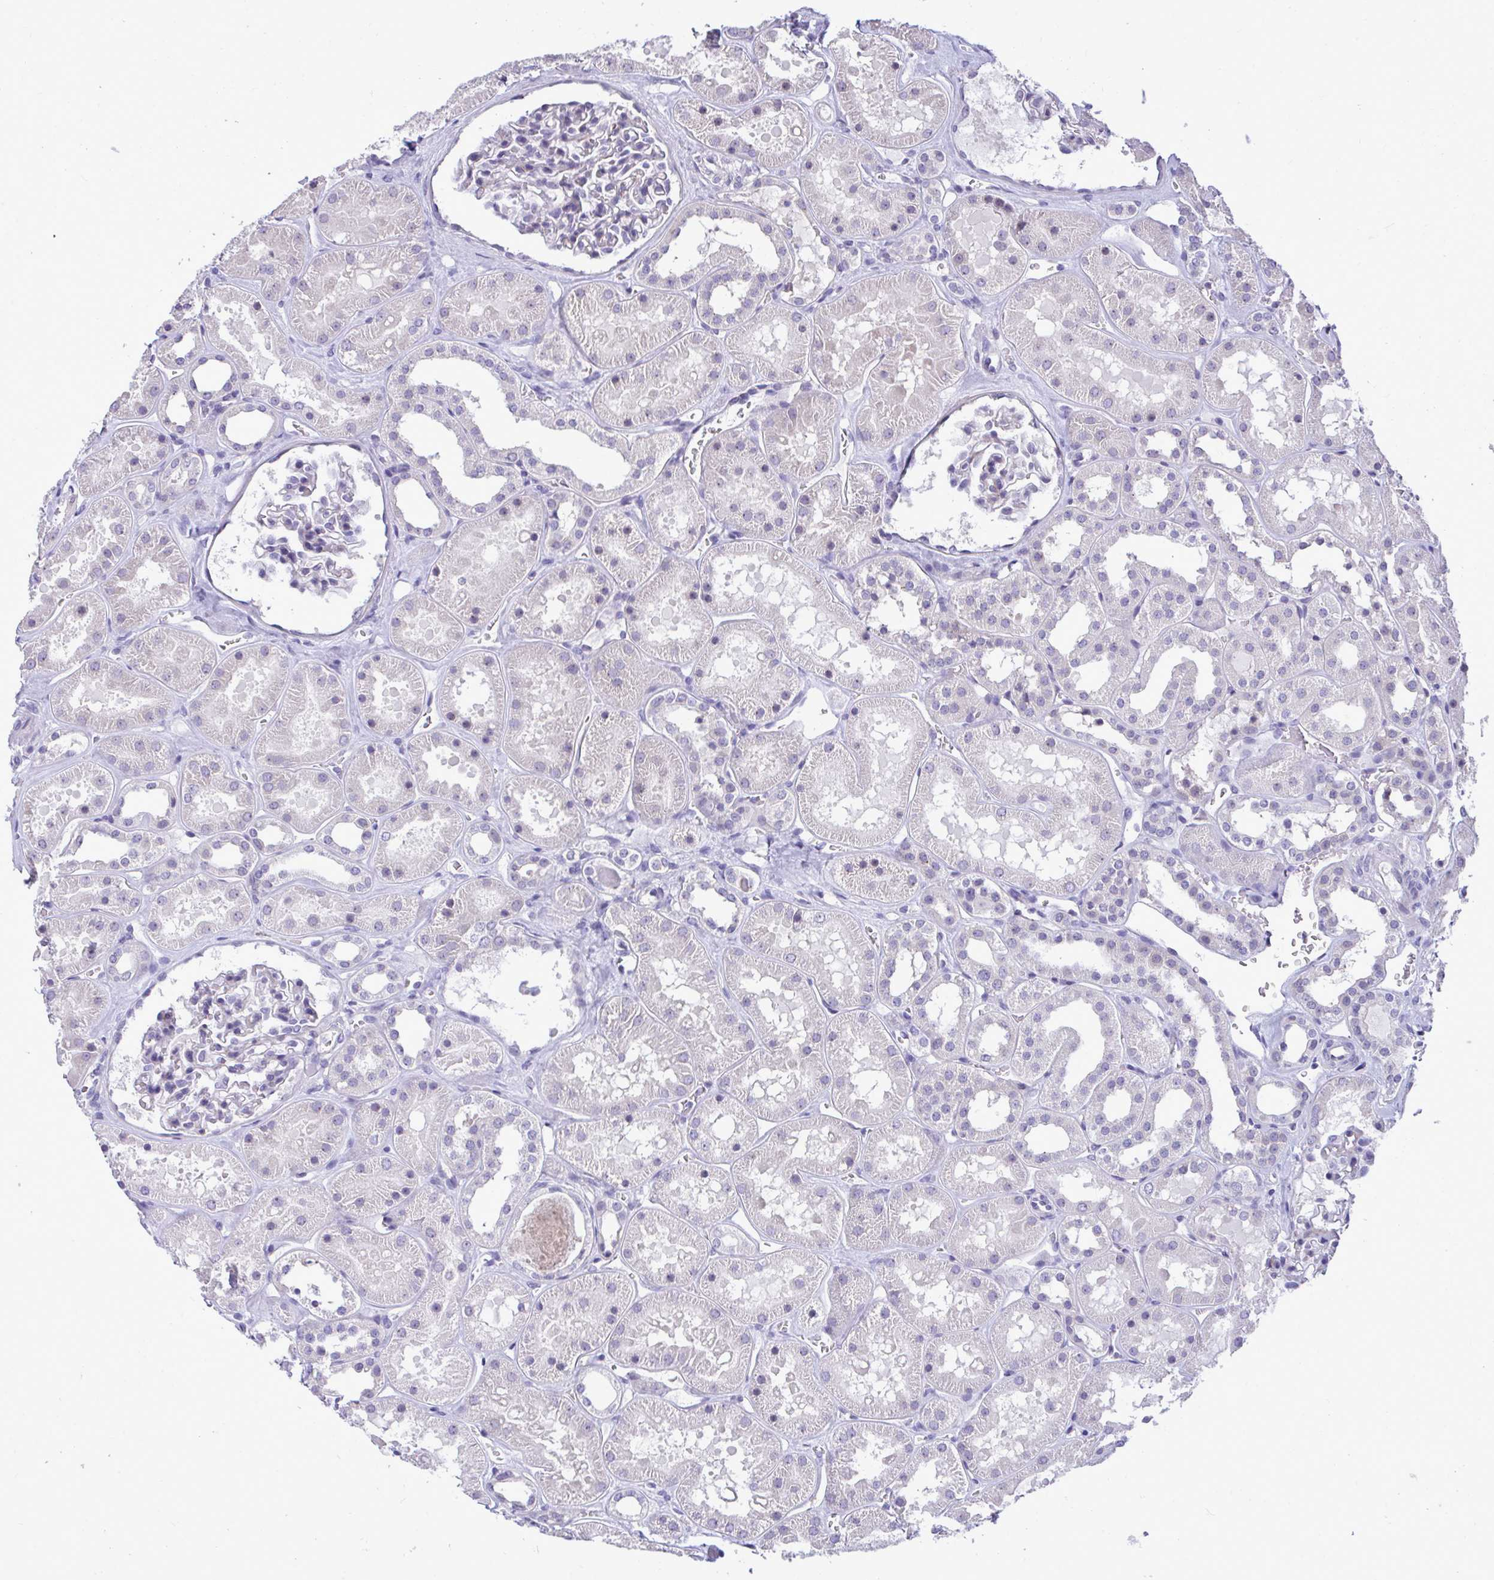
{"staining": {"intensity": "negative", "quantity": "none", "location": "none"}, "tissue": "kidney", "cell_type": "Cells in glomeruli", "image_type": "normal", "snomed": [{"axis": "morphology", "description": "Normal tissue, NOS"}, {"axis": "topography", "description": "Kidney"}], "caption": "Immunohistochemistry micrograph of unremarkable kidney: kidney stained with DAB (3,3'-diaminobenzidine) demonstrates no significant protein positivity in cells in glomeruli. (Immunohistochemistry (ihc), brightfield microscopy, high magnification).", "gene": "PIGK", "patient": {"sex": "female", "age": 41}}